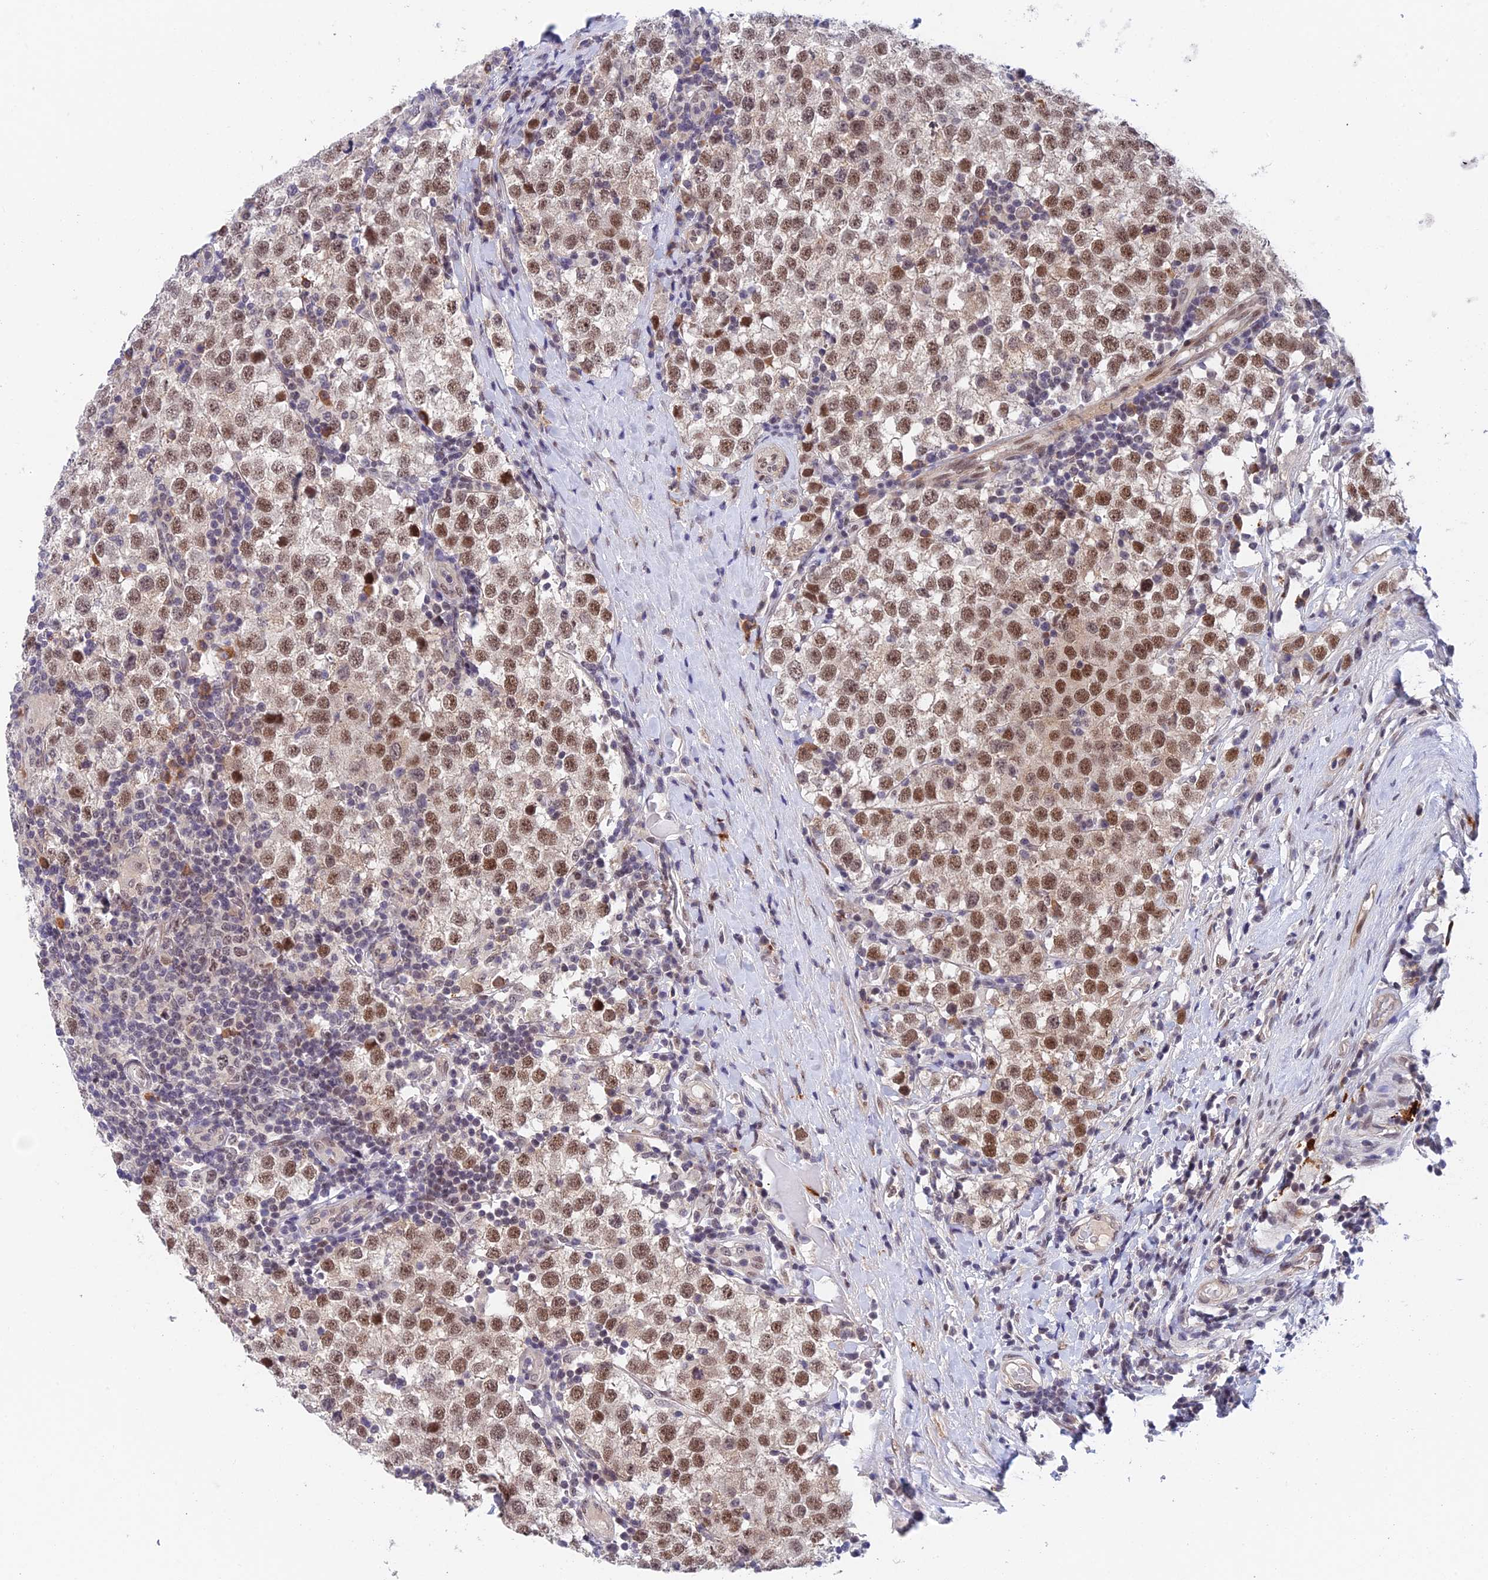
{"staining": {"intensity": "moderate", "quantity": ">75%", "location": "nuclear"}, "tissue": "testis cancer", "cell_type": "Tumor cells", "image_type": "cancer", "snomed": [{"axis": "morphology", "description": "Seminoma, NOS"}, {"axis": "topography", "description": "Testis"}], "caption": "Testis cancer tissue demonstrates moderate nuclear positivity in approximately >75% of tumor cells, visualized by immunohistochemistry.", "gene": "NSMCE1", "patient": {"sex": "male", "age": 34}}